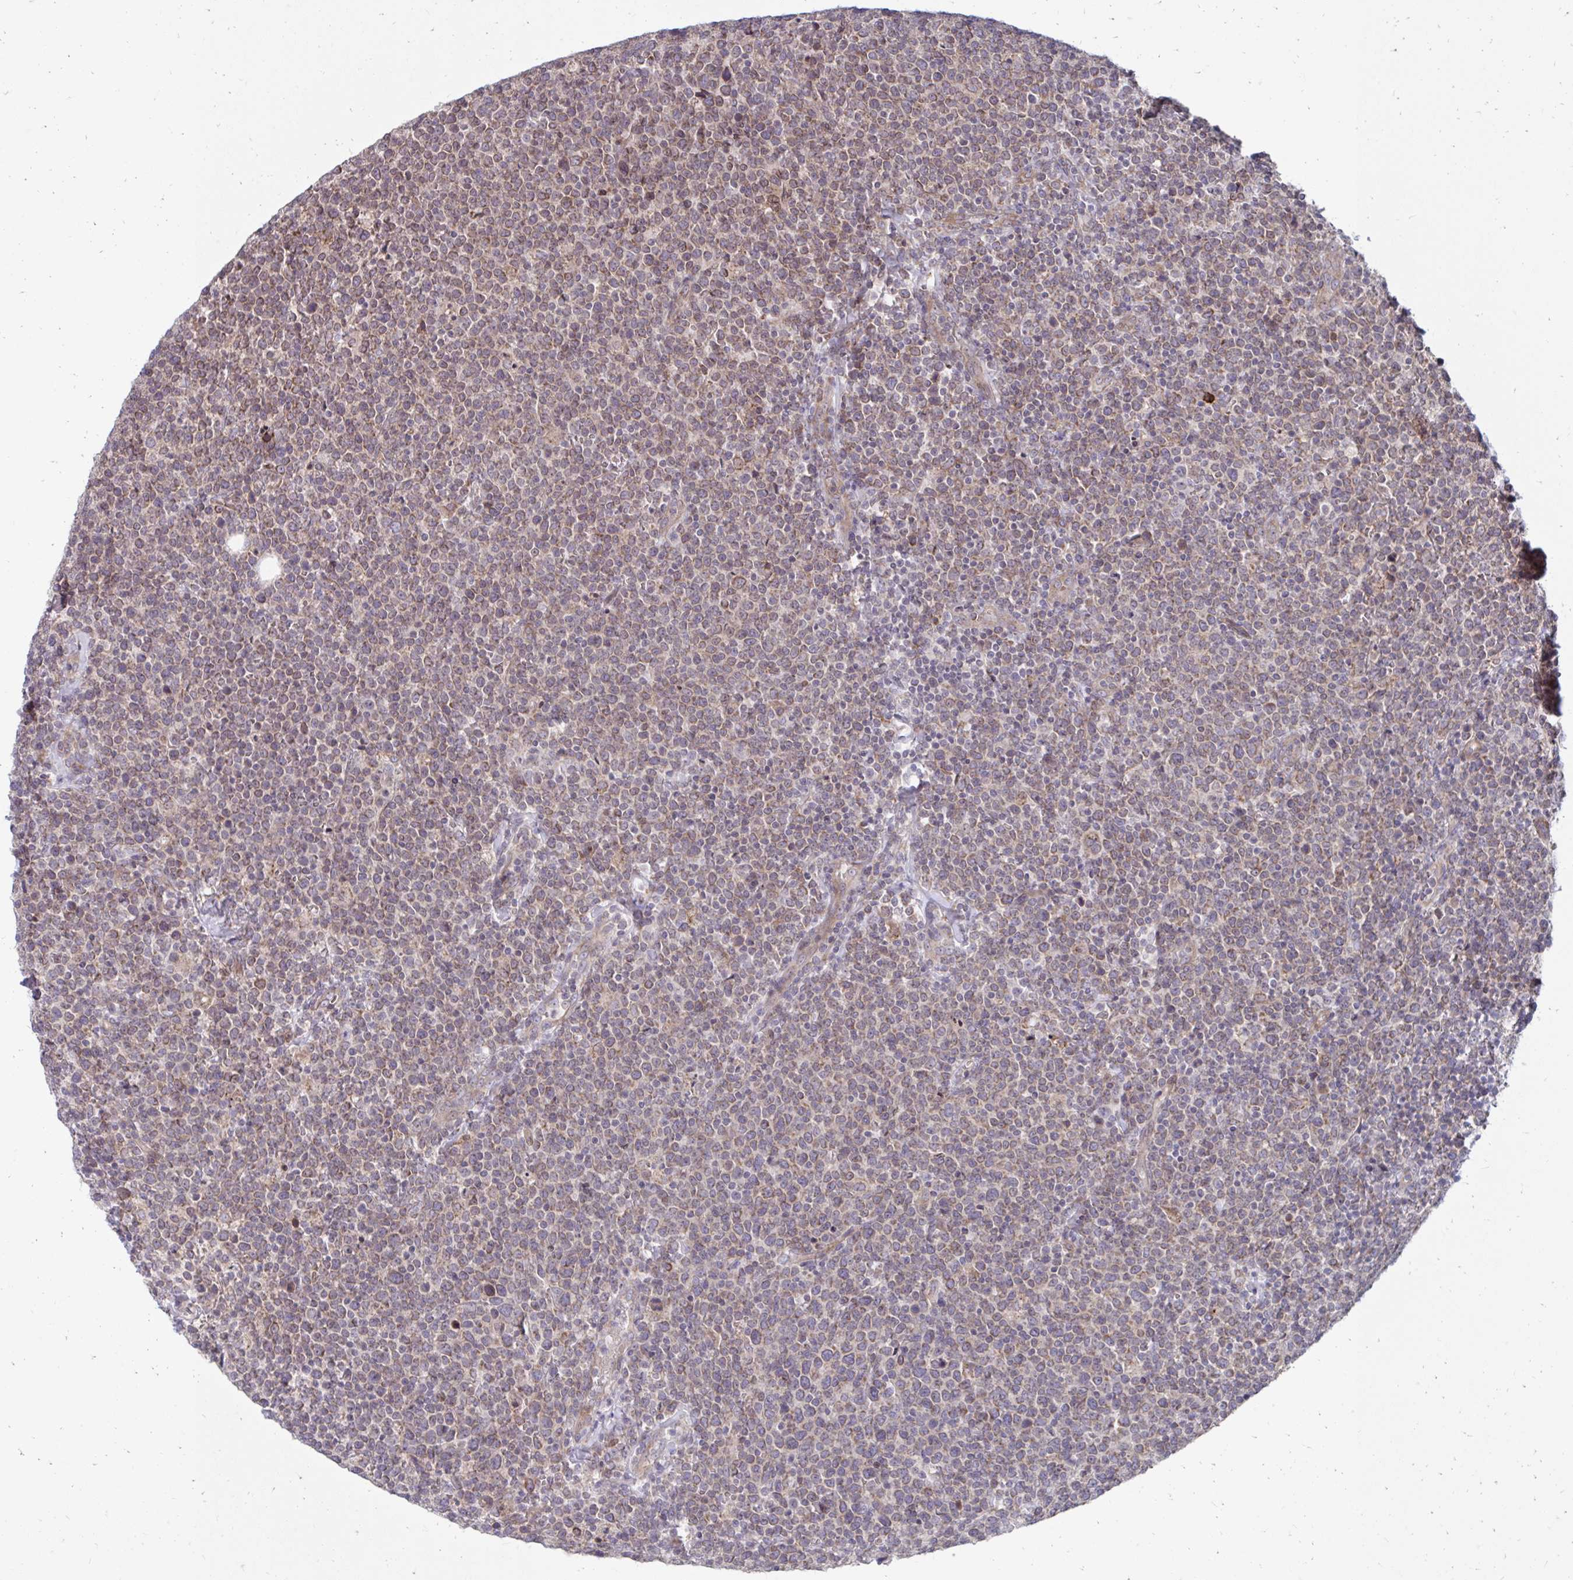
{"staining": {"intensity": "weak", "quantity": "25%-75%", "location": "cytoplasmic/membranous"}, "tissue": "lymphoma", "cell_type": "Tumor cells", "image_type": "cancer", "snomed": [{"axis": "morphology", "description": "Malignant lymphoma, non-Hodgkin's type, High grade"}, {"axis": "topography", "description": "Lymph node"}], "caption": "Immunohistochemical staining of human lymphoma reveals low levels of weak cytoplasmic/membranous protein staining in about 25%-75% of tumor cells. The staining was performed using DAB (3,3'-diaminobenzidine), with brown indicating positive protein expression. Nuclei are stained blue with hematoxylin.", "gene": "ITPR2", "patient": {"sex": "male", "age": 61}}